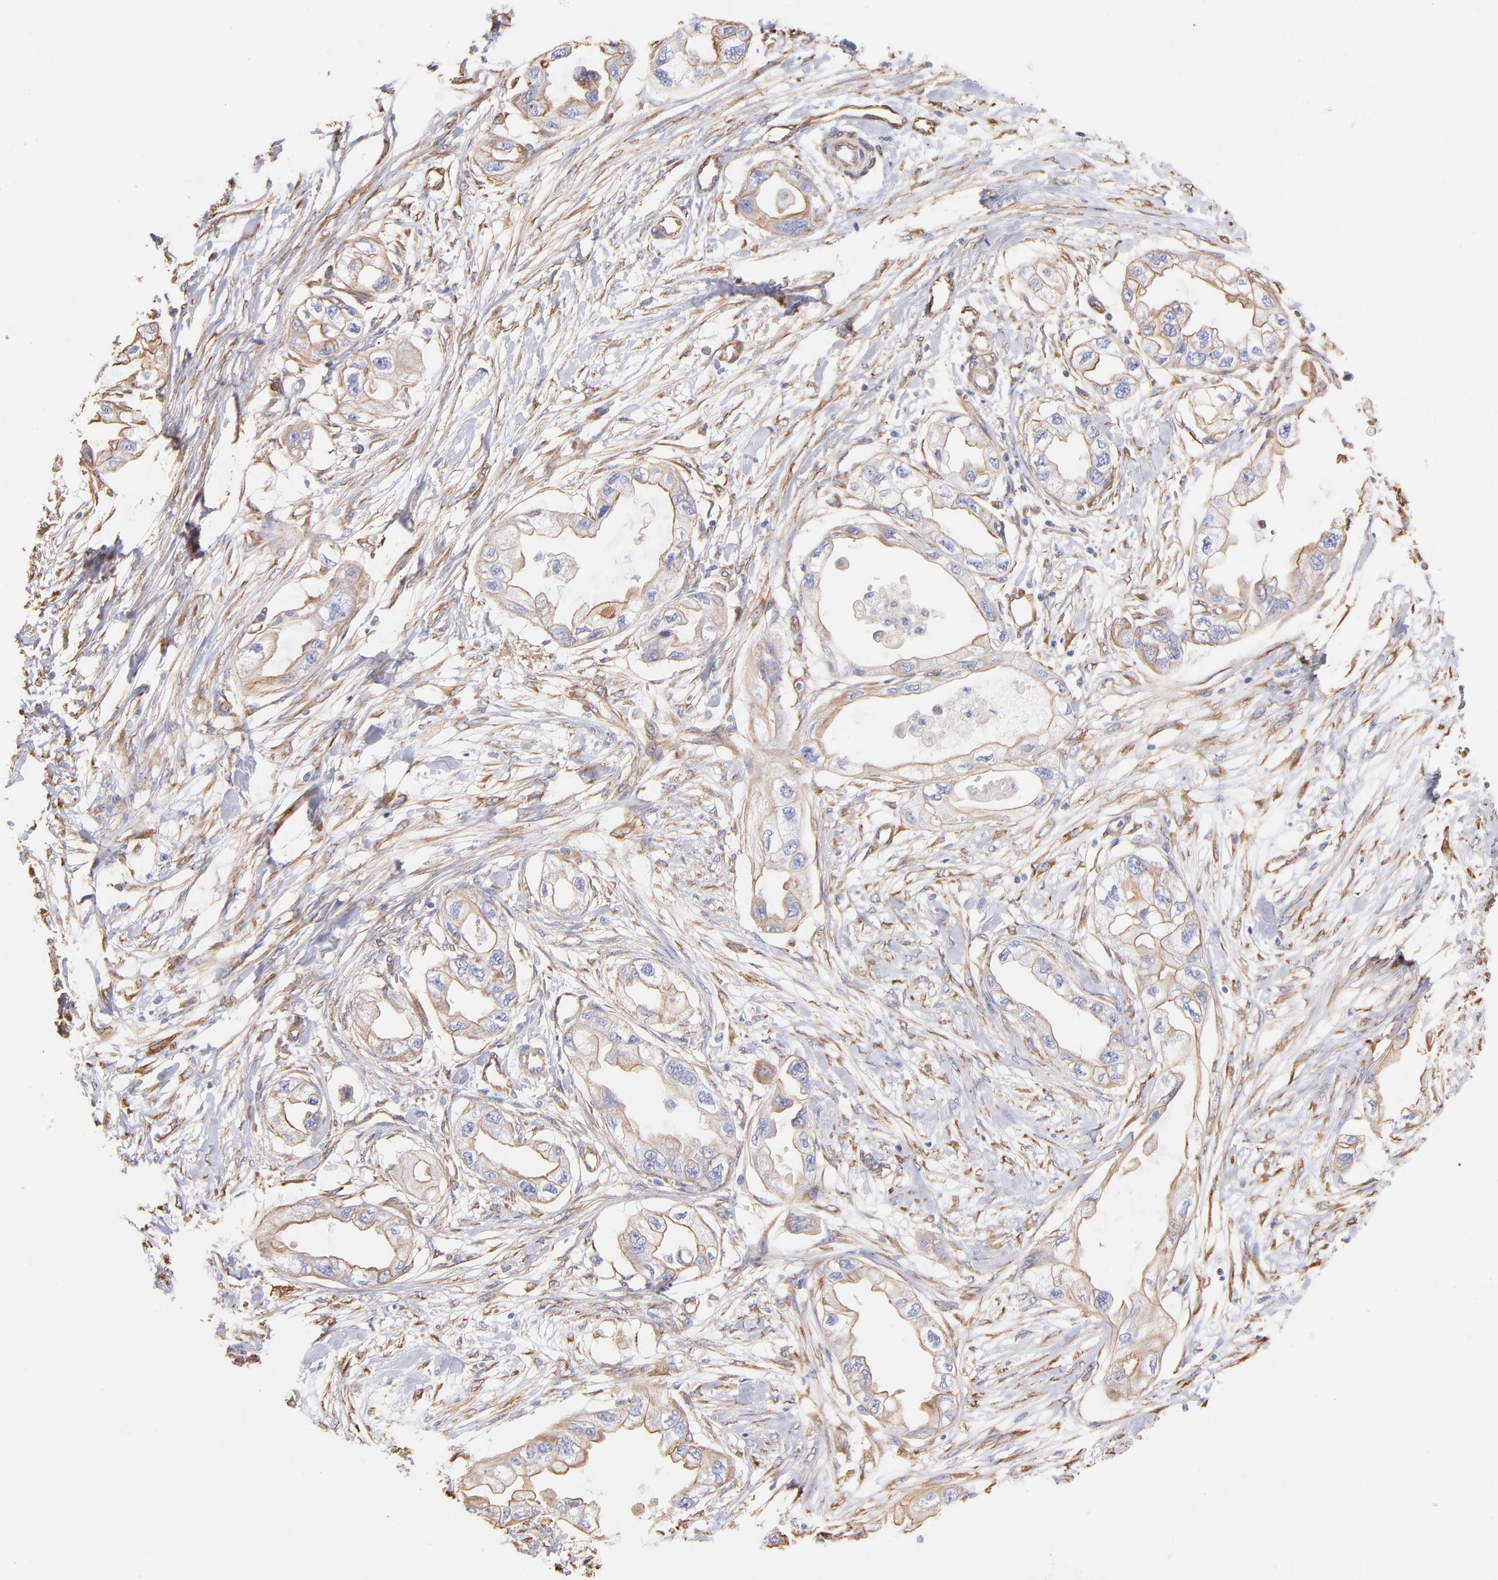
{"staining": {"intensity": "moderate", "quantity": ">75%", "location": "cytoplasmic/membranous"}, "tissue": "endometrial cancer", "cell_type": "Tumor cells", "image_type": "cancer", "snomed": [{"axis": "morphology", "description": "Adenocarcinoma, NOS"}, {"axis": "topography", "description": "Endometrium"}], "caption": "Moderate cytoplasmic/membranous protein positivity is identified in approximately >75% of tumor cells in endometrial adenocarcinoma. The staining was performed using DAB to visualize the protein expression in brown, while the nuclei were stained in blue with hematoxylin (Magnification: 20x).", "gene": "PLEC", "patient": {"sex": "female", "age": 67}}